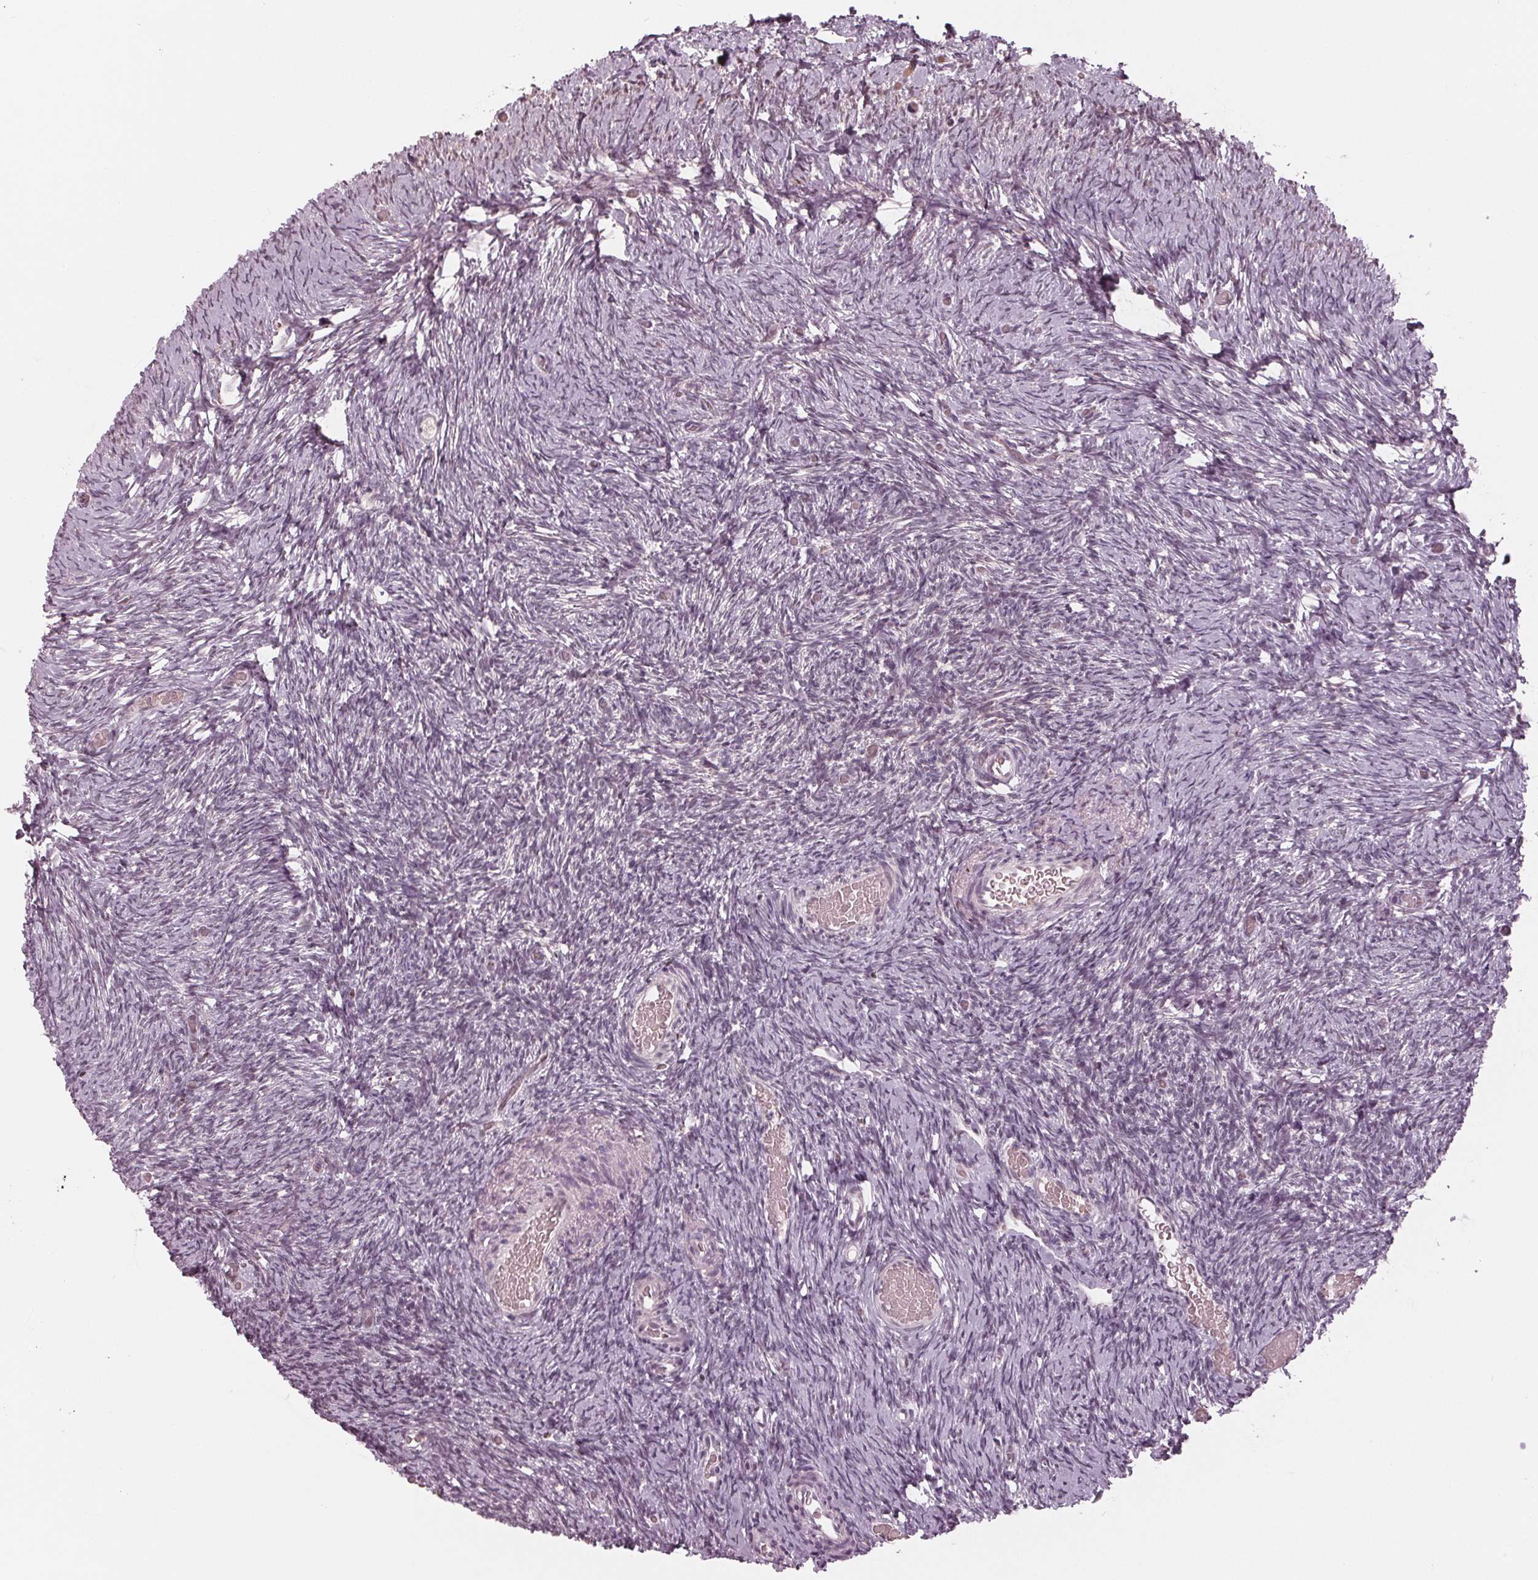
{"staining": {"intensity": "weak", "quantity": ">75%", "location": "nuclear"}, "tissue": "ovary", "cell_type": "Follicle cells", "image_type": "normal", "snomed": [{"axis": "morphology", "description": "Normal tissue, NOS"}, {"axis": "topography", "description": "Ovary"}], "caption": "Immunohistochemistry (IHC) photomicrograph of normal ovary stained for a protein (brown), which exhibits low levels of weak nuclear expression in approximately >75% of follicle cells.", "gene": "DNMT3L", "patient": {"sex": "female", "age": 39}}